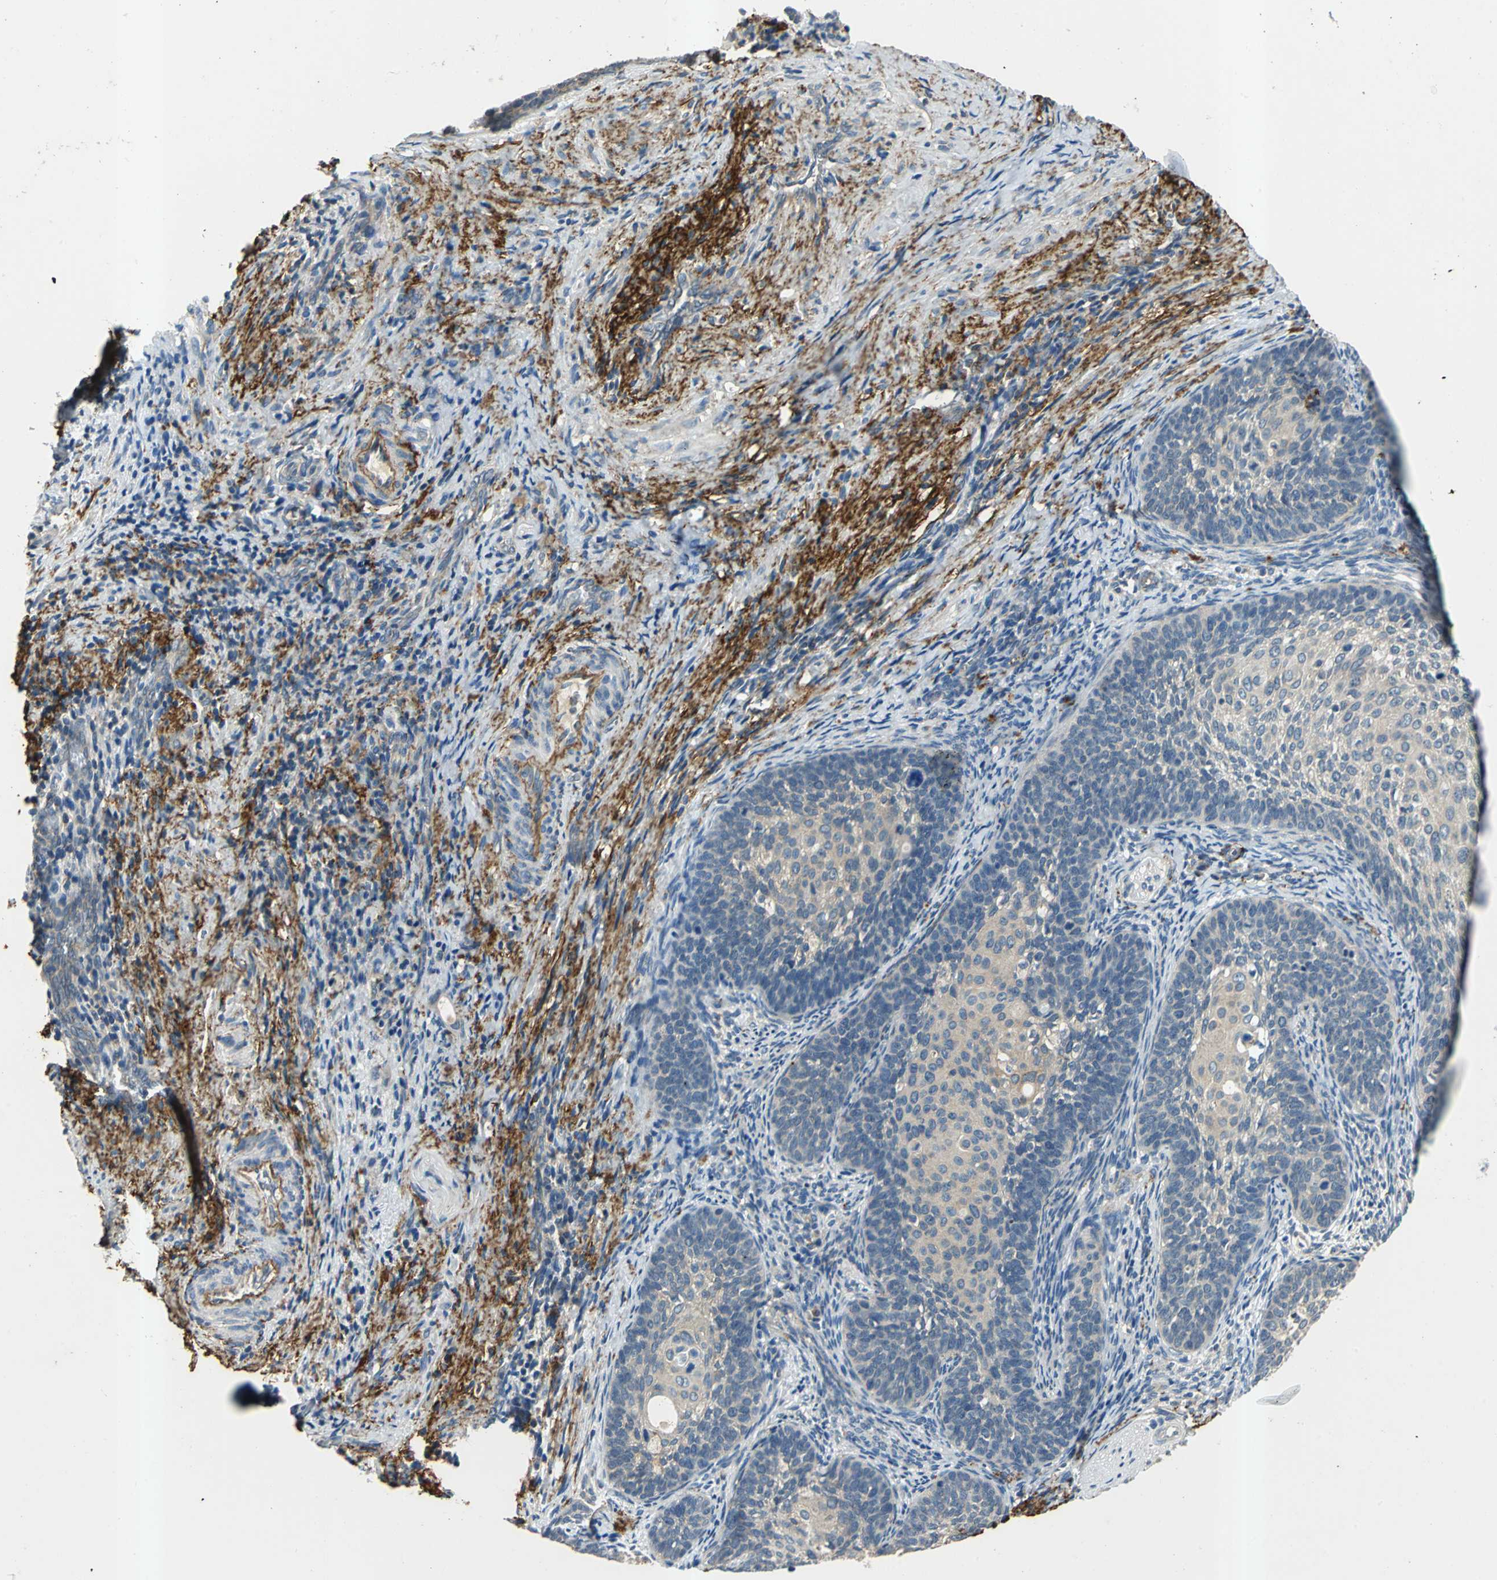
{"staining": {"intensity": "negative", "quantity": "none", "location": "none"}, "tissue": "cervical cancer", "cell_type": "Tumor cells", "image_type": "cancer", "snomed": [{"axis": "morphology", "description": "Squamous cell carcinoma, NOS"}, {"axis": "topography", "description": "Cervix"}], "caption": "DAB (3,3'-diaminobenzidine) immunohistochemical staining of cervical cancer (squamous cell carcinoma) displays no significant expression in tumor cells.", "gene": "SLC16A7", "patient": {"sex": "female", "age": 33}}